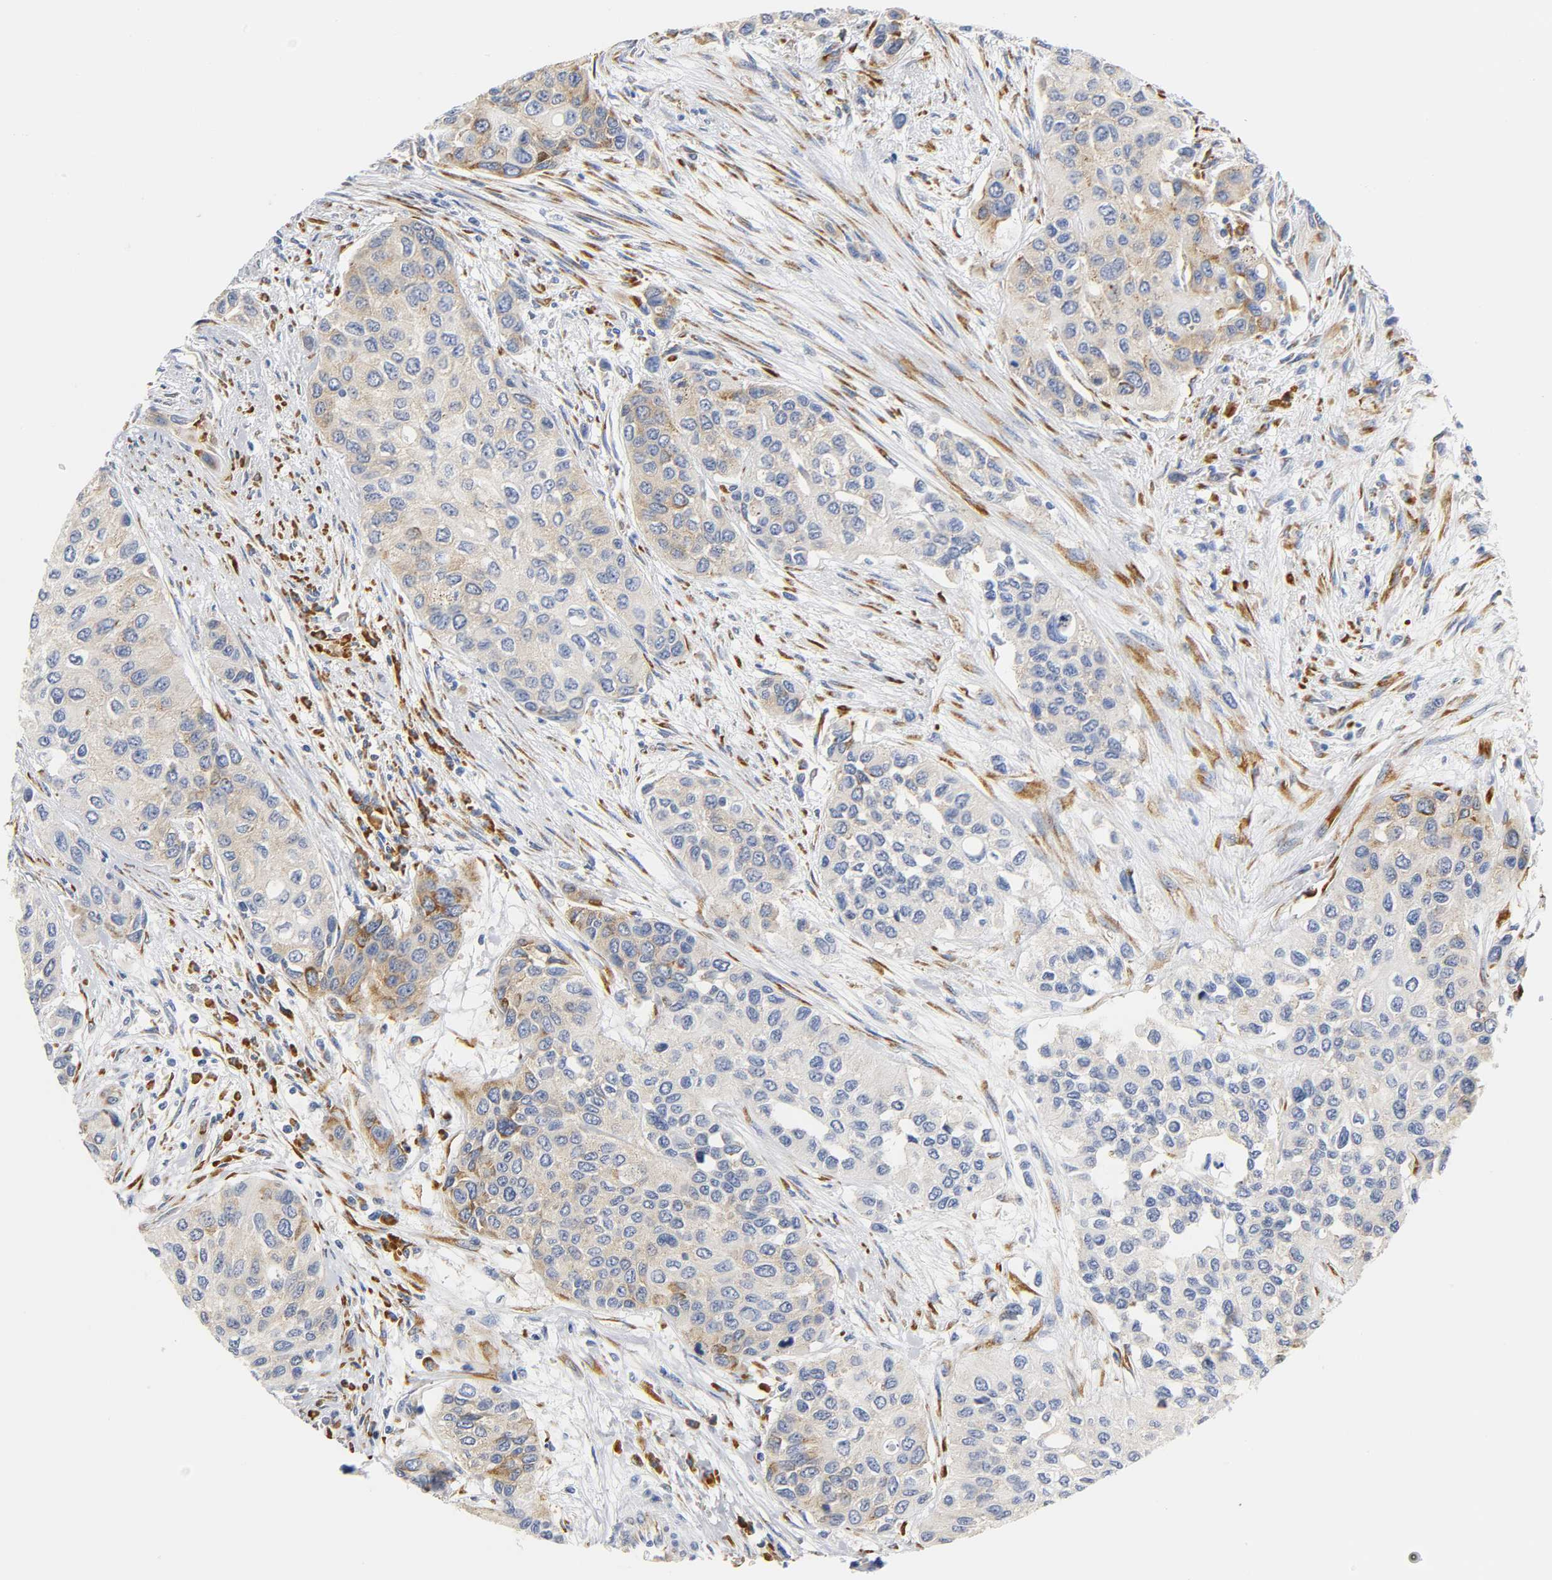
{"staining": {"intensity": "weak", "quantity": ">75%", "location": "cytoplasmic/membranous"}, "tissue": "urothelial cancer", "cell_type": "Tumor cells", "image_type": "cancer", "snomed": [{"axis": "morphology", "description": "Urothelial carcinoma, High grade"}, {"axis": "topography", "description": "Urinary bladder"}], "caption": "An image of human urothelial cancer stained for a protein displays weak cytoplasmic/membranous brown staining in tumor cells.", "gene": "REL", "patient": {"sex": "female", "age": 56}}